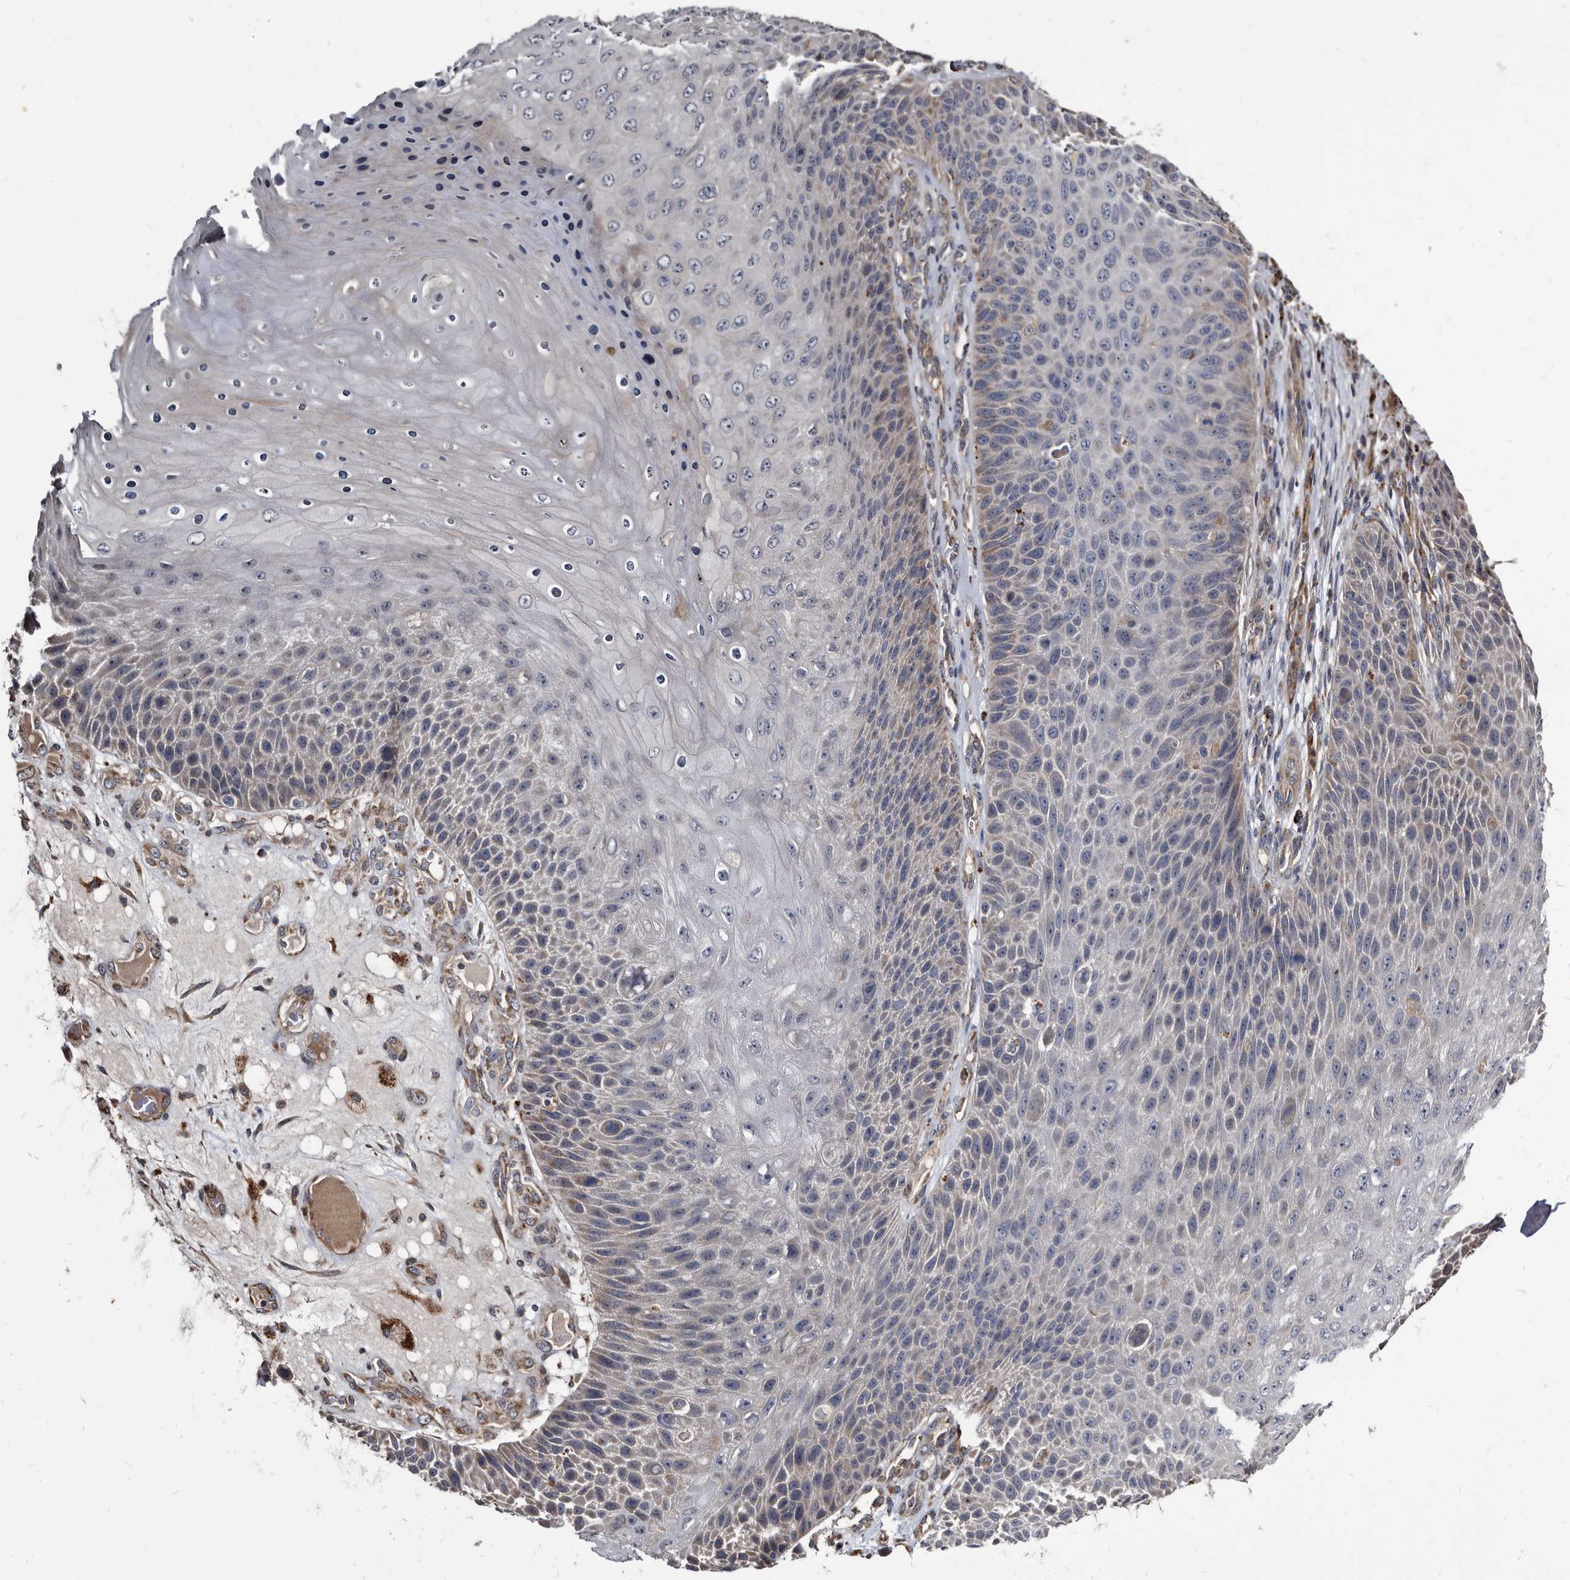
{"staining": {"intensity": "weak", "quantity": "<25%", "location": "cytoplasmic/membranous"}, "tissue": "skin cancer", "cell_type": "Tumor cells", "image_type": "cancer", "snomed": [{"axis": "morphology", "description": "Squamous cell carcinoma, NOS"}, {"axis": "topography", "description": "Skin"}], "caption": "Skin cancer (squamous cell carcinoma) was stained to show a protein in brown. There is no significant positivity in tumor cells. (DAB IHC with hematoxylin counter stain).", "gene": "CTSA", "patient": {"sex": "female", "age": 88}}